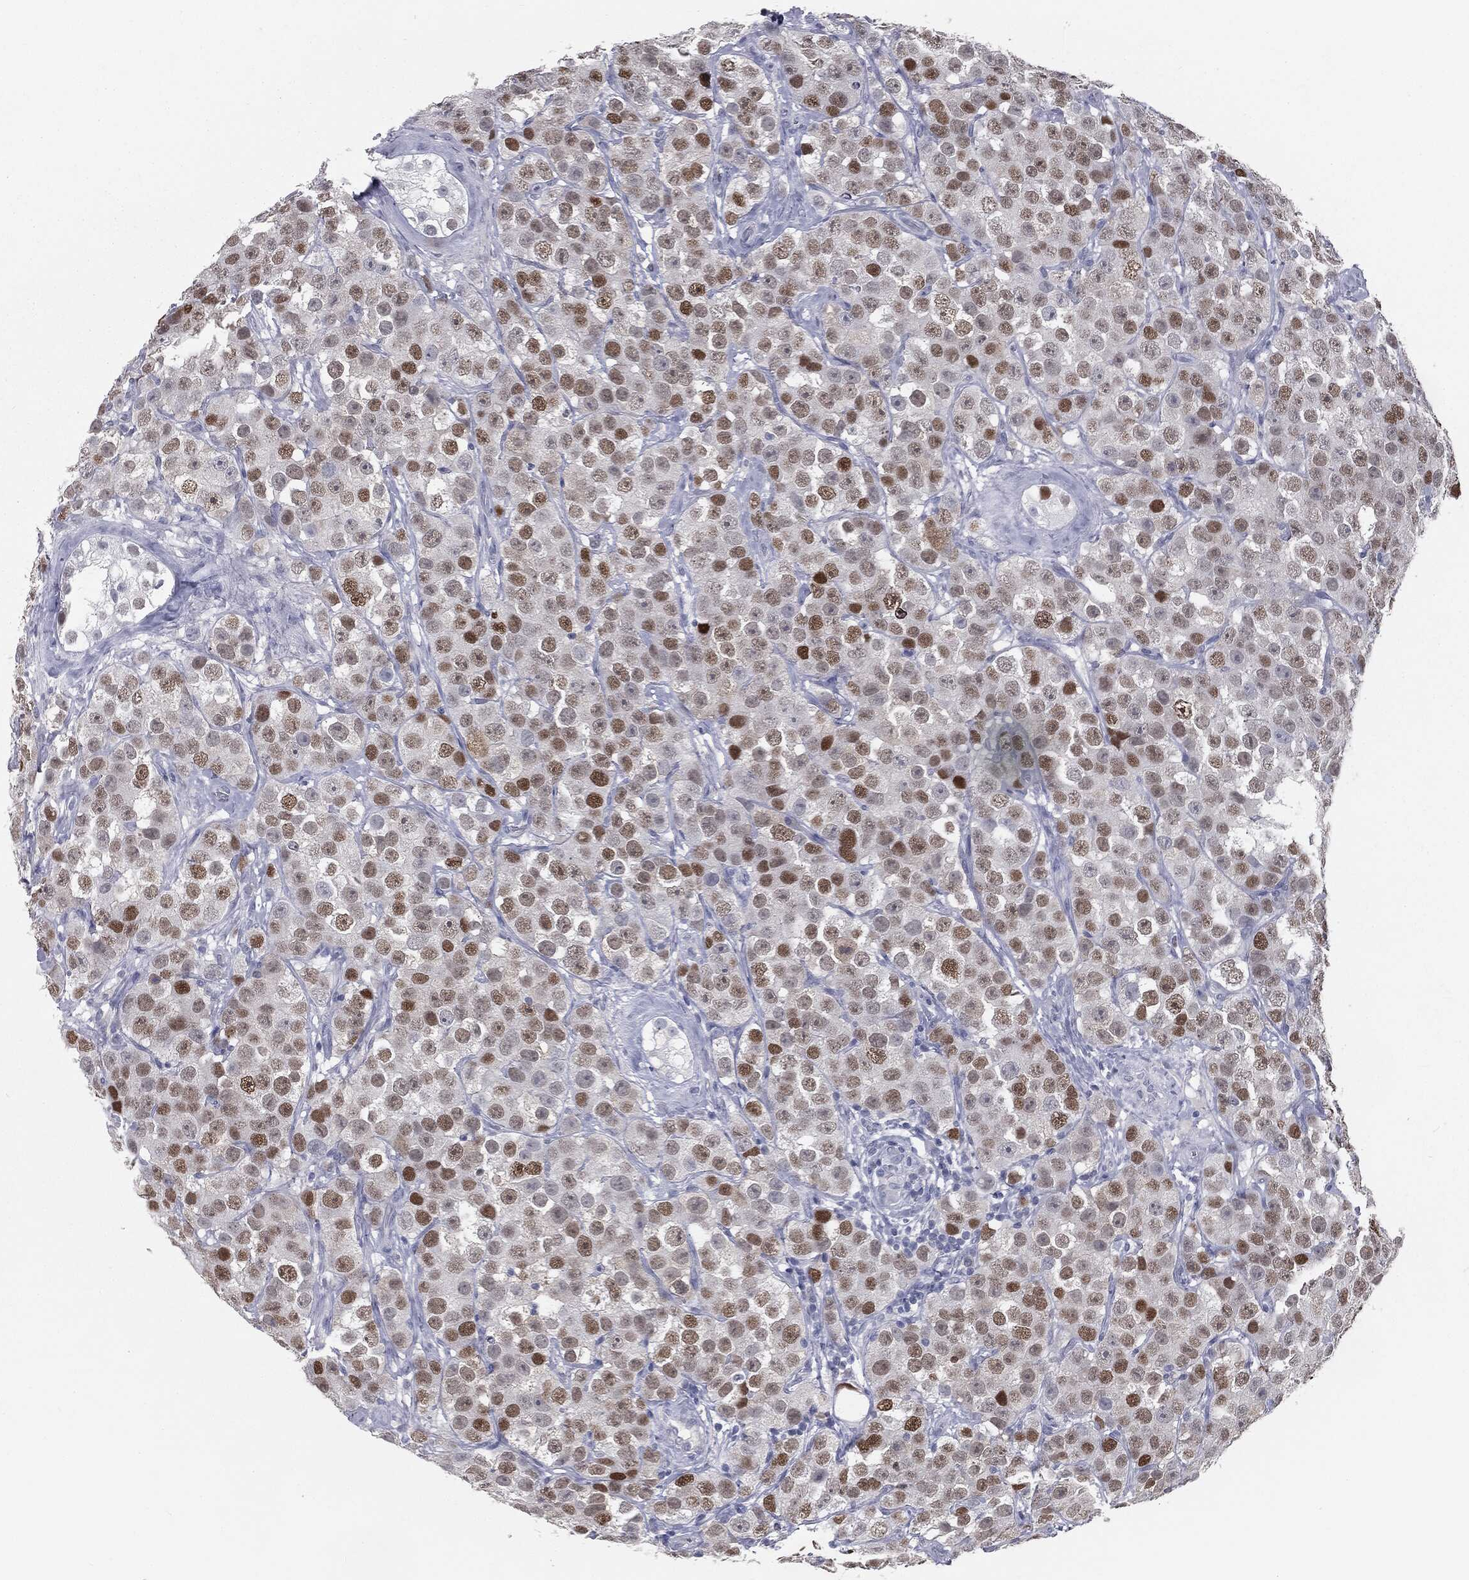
{"staining": {"intensity": "moderate", "quantity": "25%-75%", "location": "nuclear"}, "tissue": "testis cancer", "cell_type": "Tumor cells", "image_type": "cancer", "snomed": [{"axis": "morphology", "description": "Seminoma, NOS"}, {"axis": "topography", "description": "Testis"}], "caption": "Protein staining shows moderate nuclear expression in approximately 25%-75% of tumor cells in testis cancer (seminoma).", "gene": "PRAME", "patient": {"sex": "male", "age": 28}}